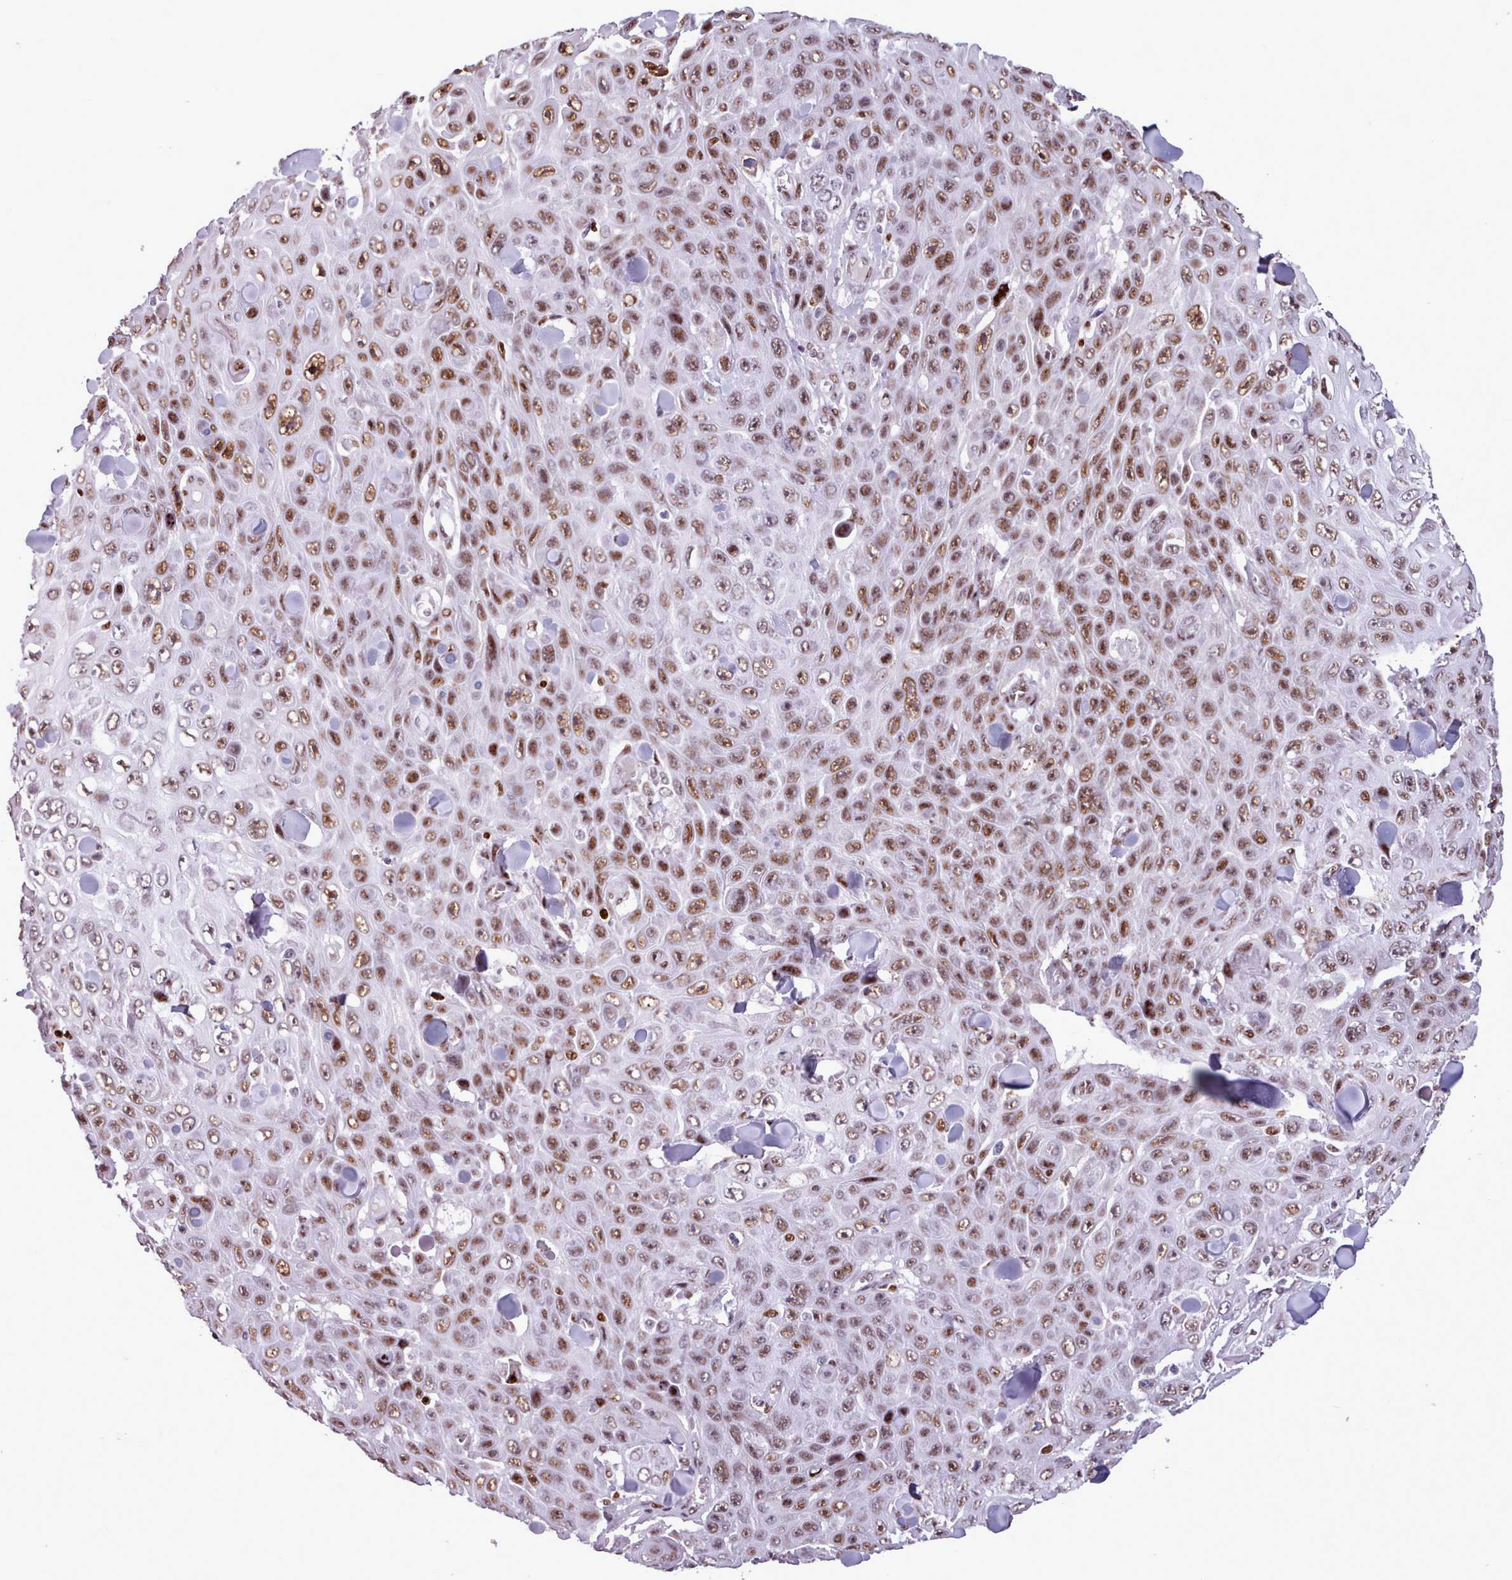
{"staining": {"intensity": "moderate", "quantity": ">75%", "location": "nuclear"}, "tissue": "skin cancer", "cell_type": "Tumor cells", "image_type": "cancer", "snomed": [{"axis": "morphology", "description": "Squamous cell carcinoma, NOS"}, {"axis": "topography", "description": "Skin"}], "caption": "Squamous cell carcinoma (skin) was stained to show a protein in brown. There is medium levels of moderate nuclear expression in approximately >75% of tumor cells.", "gene": "SRSF4", "patient": {"sex": "male", "age": 82}}